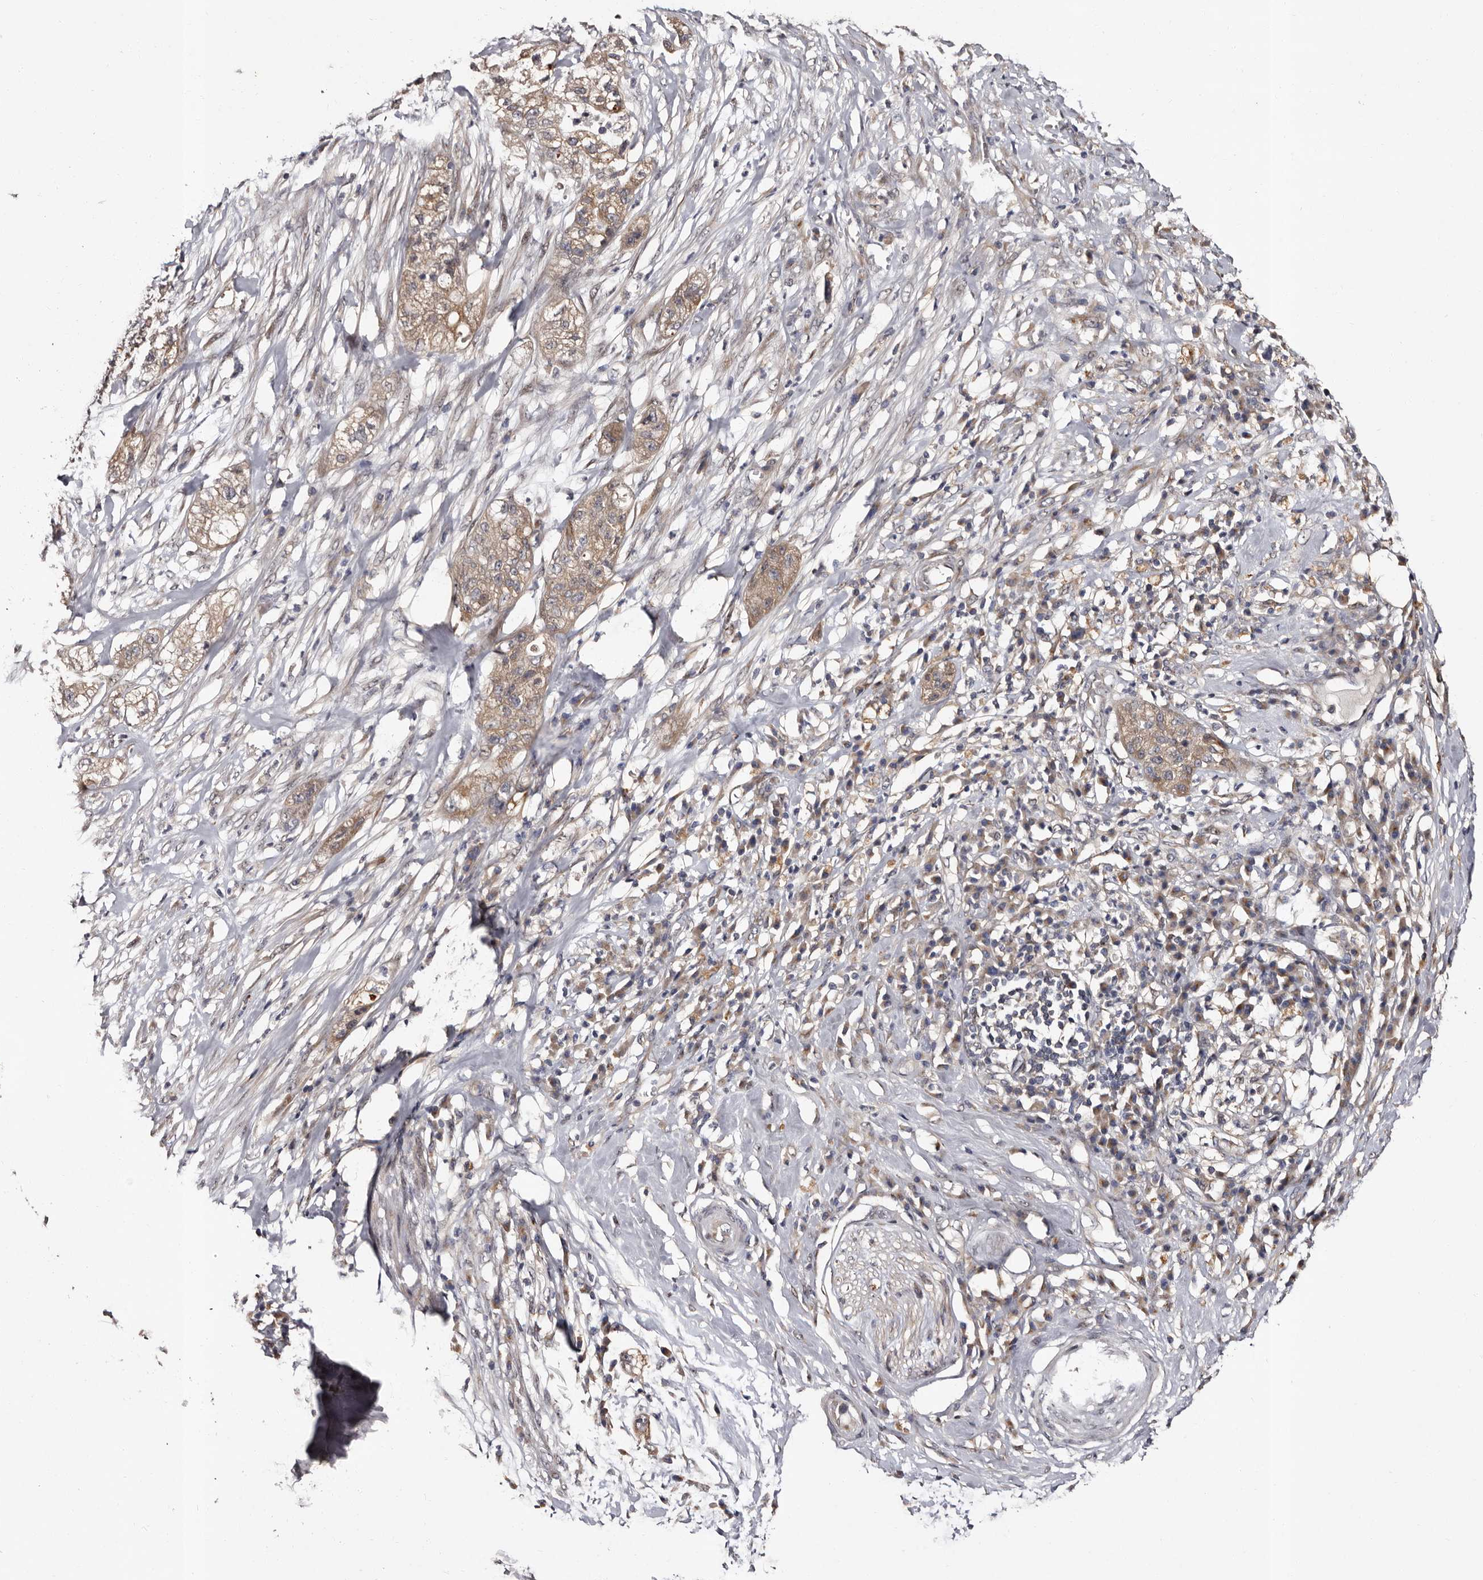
{"staining": {"intensity": "weak", "quantity": ">75%", "location": "cytoplasmic/membranous"}, "tissue": "pancreatic cancer", "cell_type": "Tumor cells", "image_type": "cancer", "snomed": [{"axis": "morphology", "description": "Adenocarcinoma, NOS"}, {"axis": "topography", "description": "Pancreas"}], "caption": "Adenocarcinoma (pancreatic) was stained to show a protein in brown. There is low levels of weak cytoplasmic/membranous staining in approximately >75% of tumor cells.", "gene": "FAM91A1", "patient": {"sex": "female", "age": 78}}